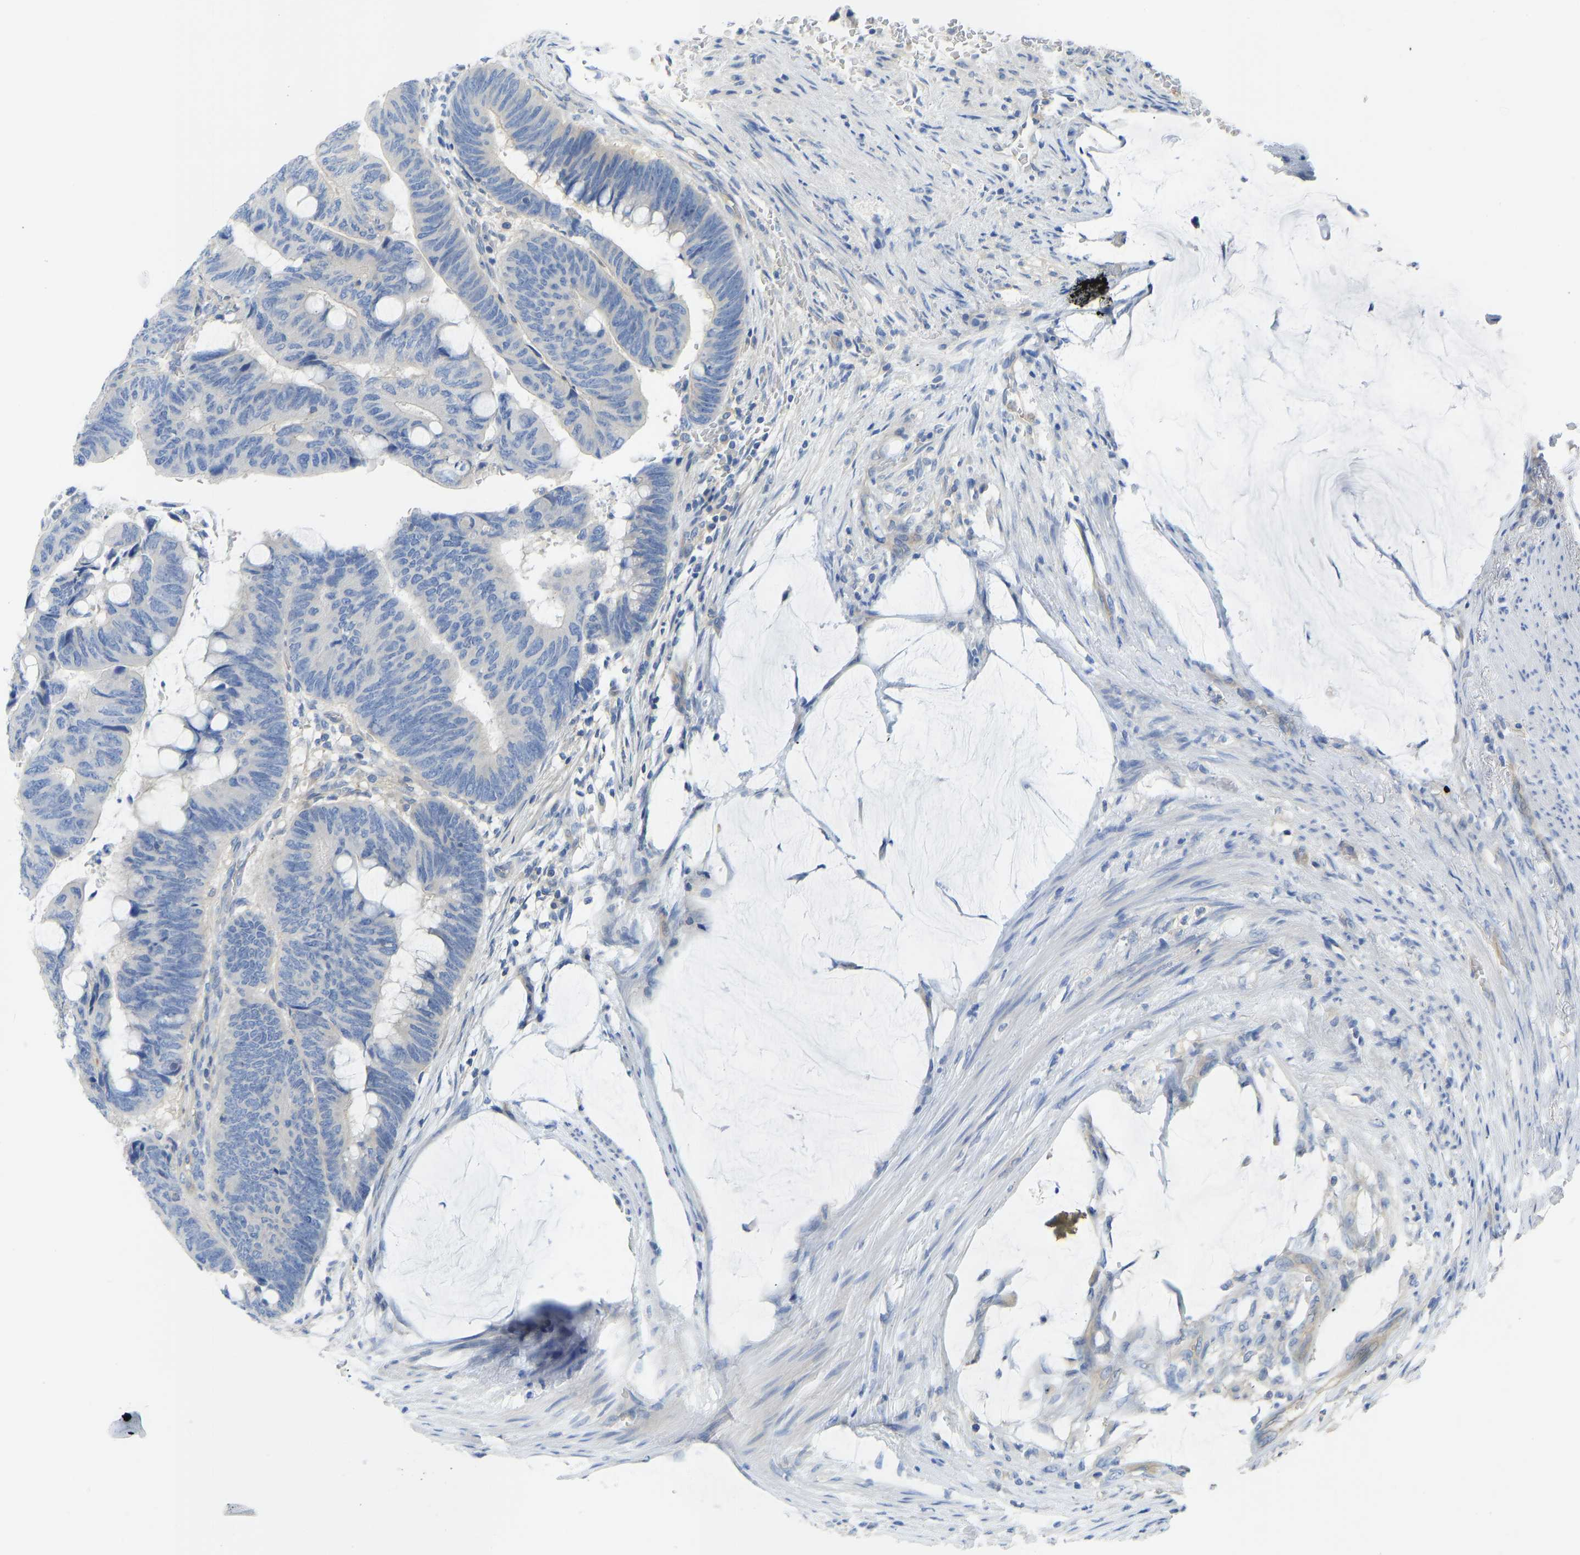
{"staining": {"intensity": "negative", "quantity": "none", "location": "none"}, "tissue": "colorectal cancer", "cell_type": "Tumor cells", "image_type": "cancer", "snomed": [{"axis": "morphology", "description": "Normal tissue, NOS"}, {"axis": "morphology", "description": "Adenocarcinoma, NOS"}, {"axis": "topography", "description": "Rectum"}], "caption": "An image of adenocarcinoma (colorectal) stained for a protein demonstrates no brown staining in tumor cells.", "gene": "PPP3CA", "patient": {"sex": "male", "age": 92}}